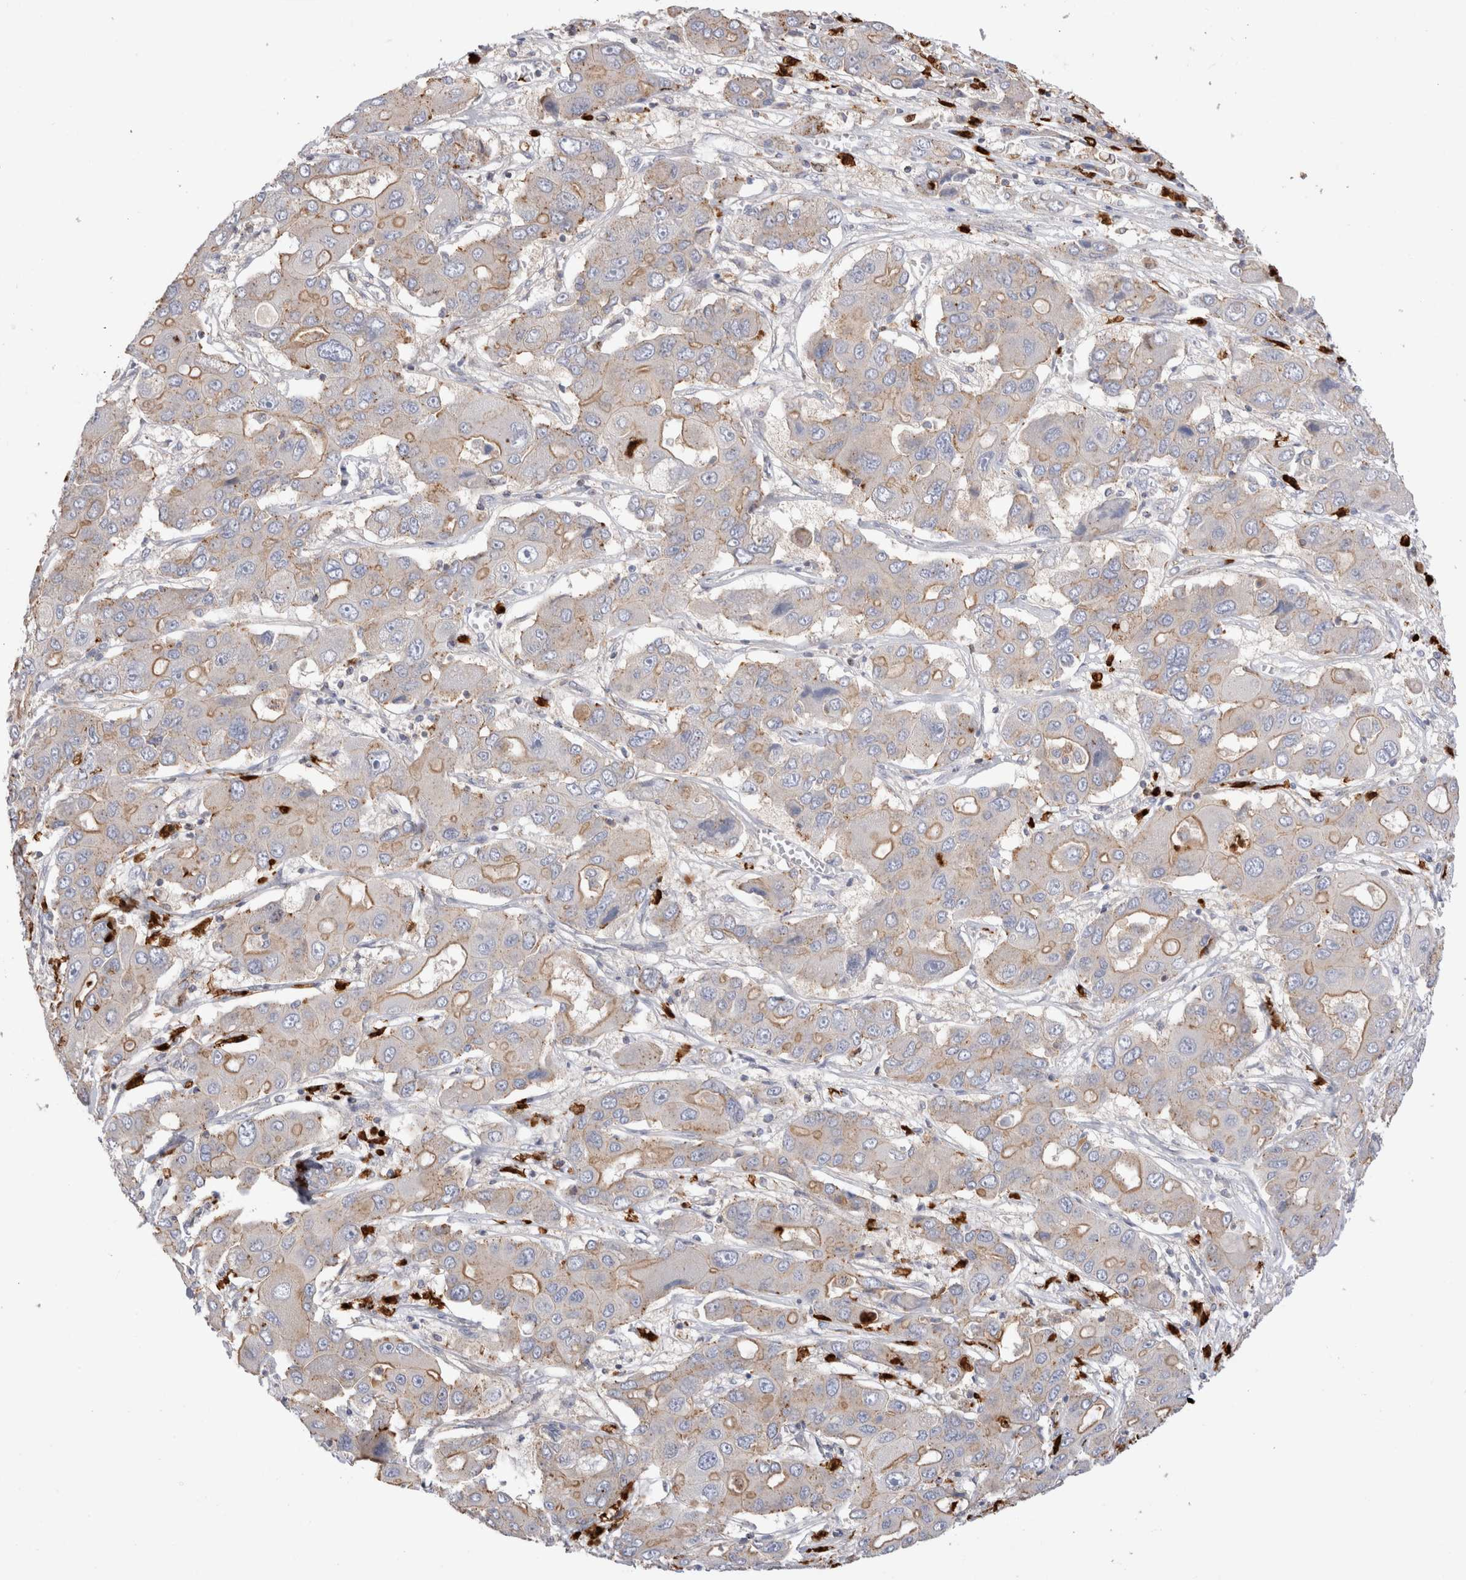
{"staining": {"intensity": "weak", "quantity": ">75%", "location": "cytoplasmic/membranous"}, "tissue": "liver cancer", "cell_type": "Tumor cells", "image_type": "cancer", "snomed": [{"axis": "morphology", "description": "Cholangiocarcinoma"}, {"axis": "topography", "description": "Liver"}], "caption": "Cholangiocarcinoma (liver) stained for a protein displays weak cytoplasmic/membranous positivity in tumor cells.", "gene": "NXT2", "patient": {"sex": "male", "age": 67}}